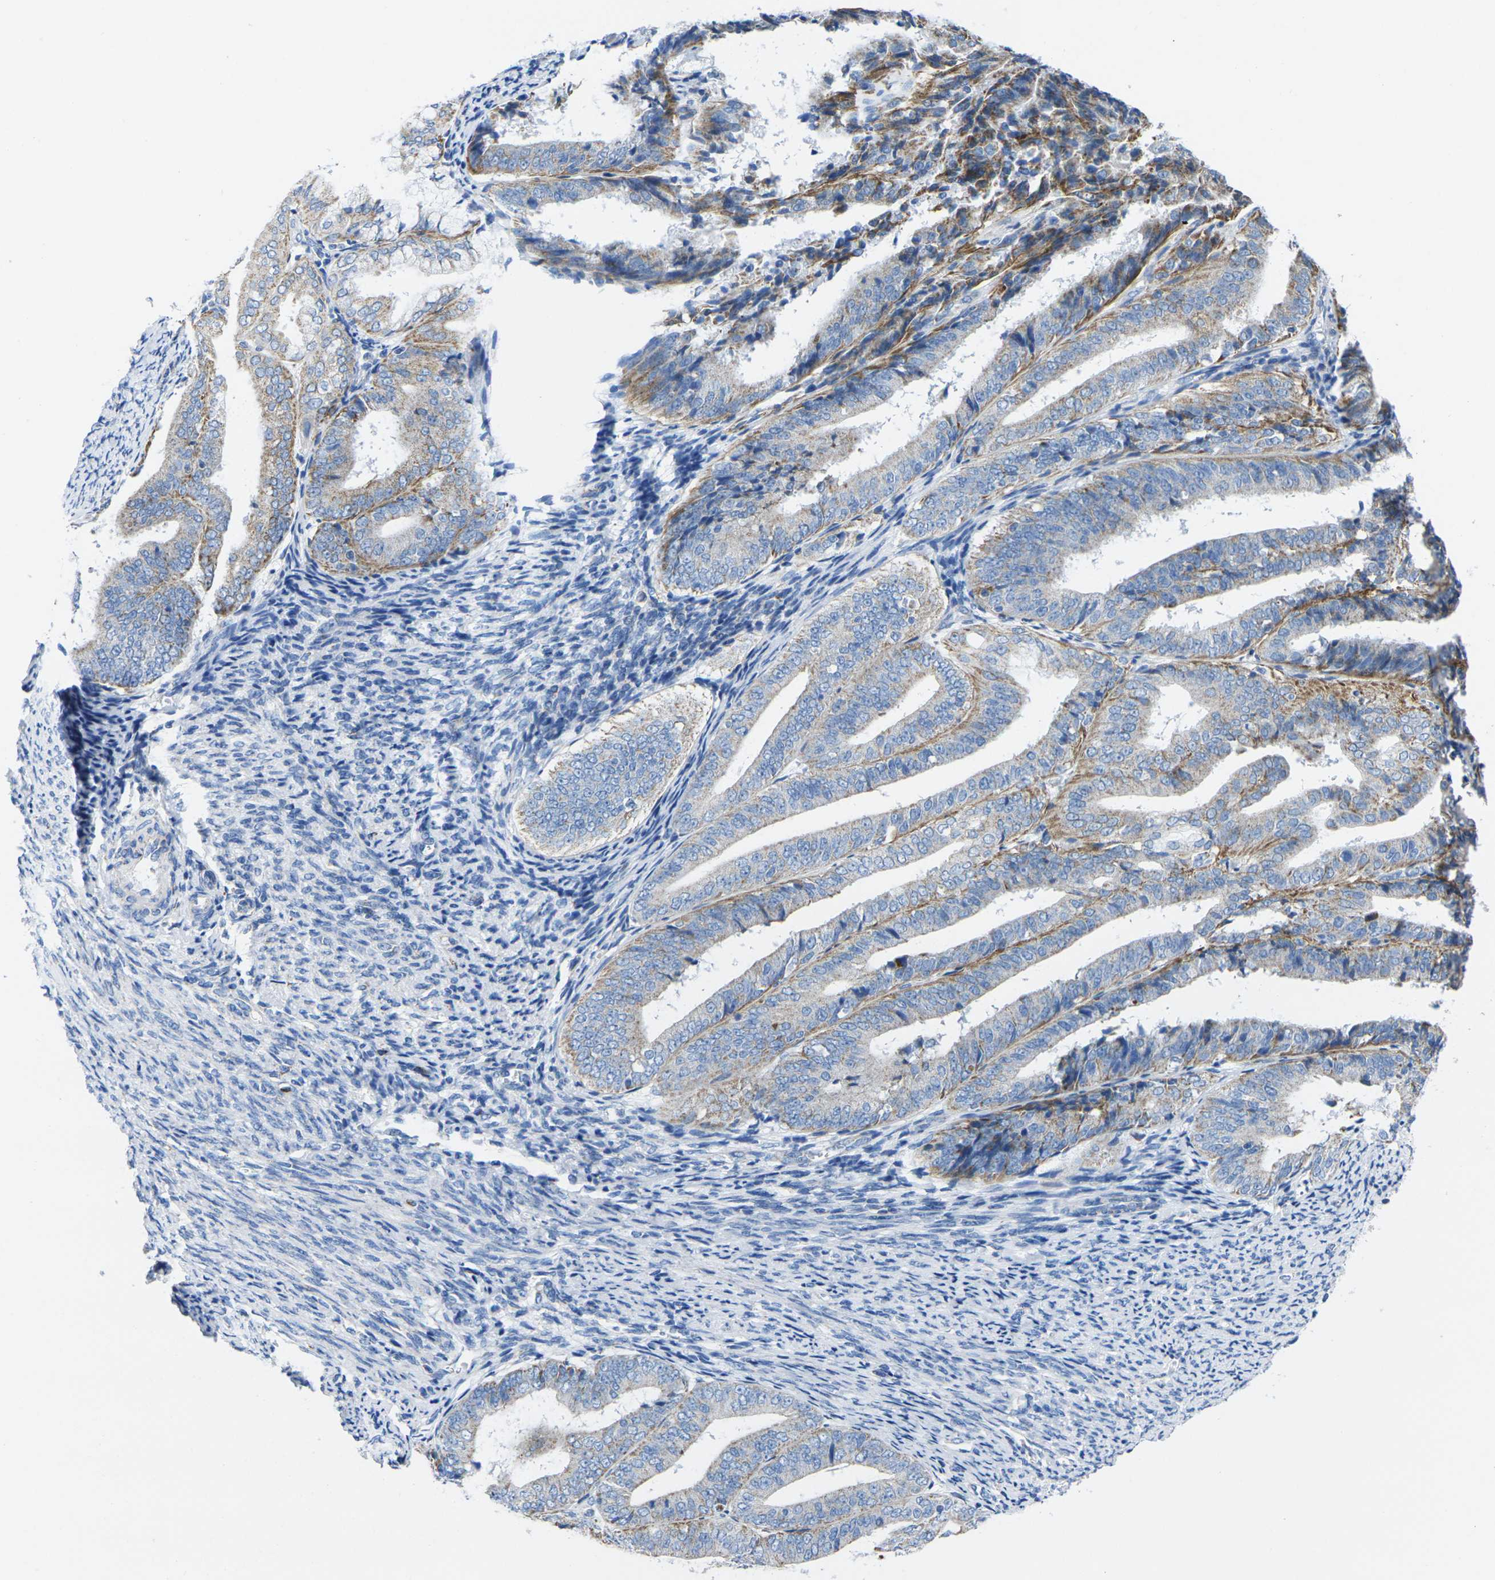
{"staining": {"intensity": "moderate", "quantity": "<25%", "location": "cytoplasmic/membranous"}, "tissue": "endometrial cancer", "cell_type": "Tumor cells", "image_type": "cancer", "snomed": [{"axis": "morphology", "description": "Adenocarcinoma, NOS"}, {"axis": "topography", "description": "Endometrium"}], "caption": "Endometrial cancer (adenocarcinoma) stained for a protein (brown) demonstrates moderate cytoplasmic/membranous positive expression in about <25% of tumor cells.", "gene": "TMEM204", "patient": {"sex": "female", "age": 63}}